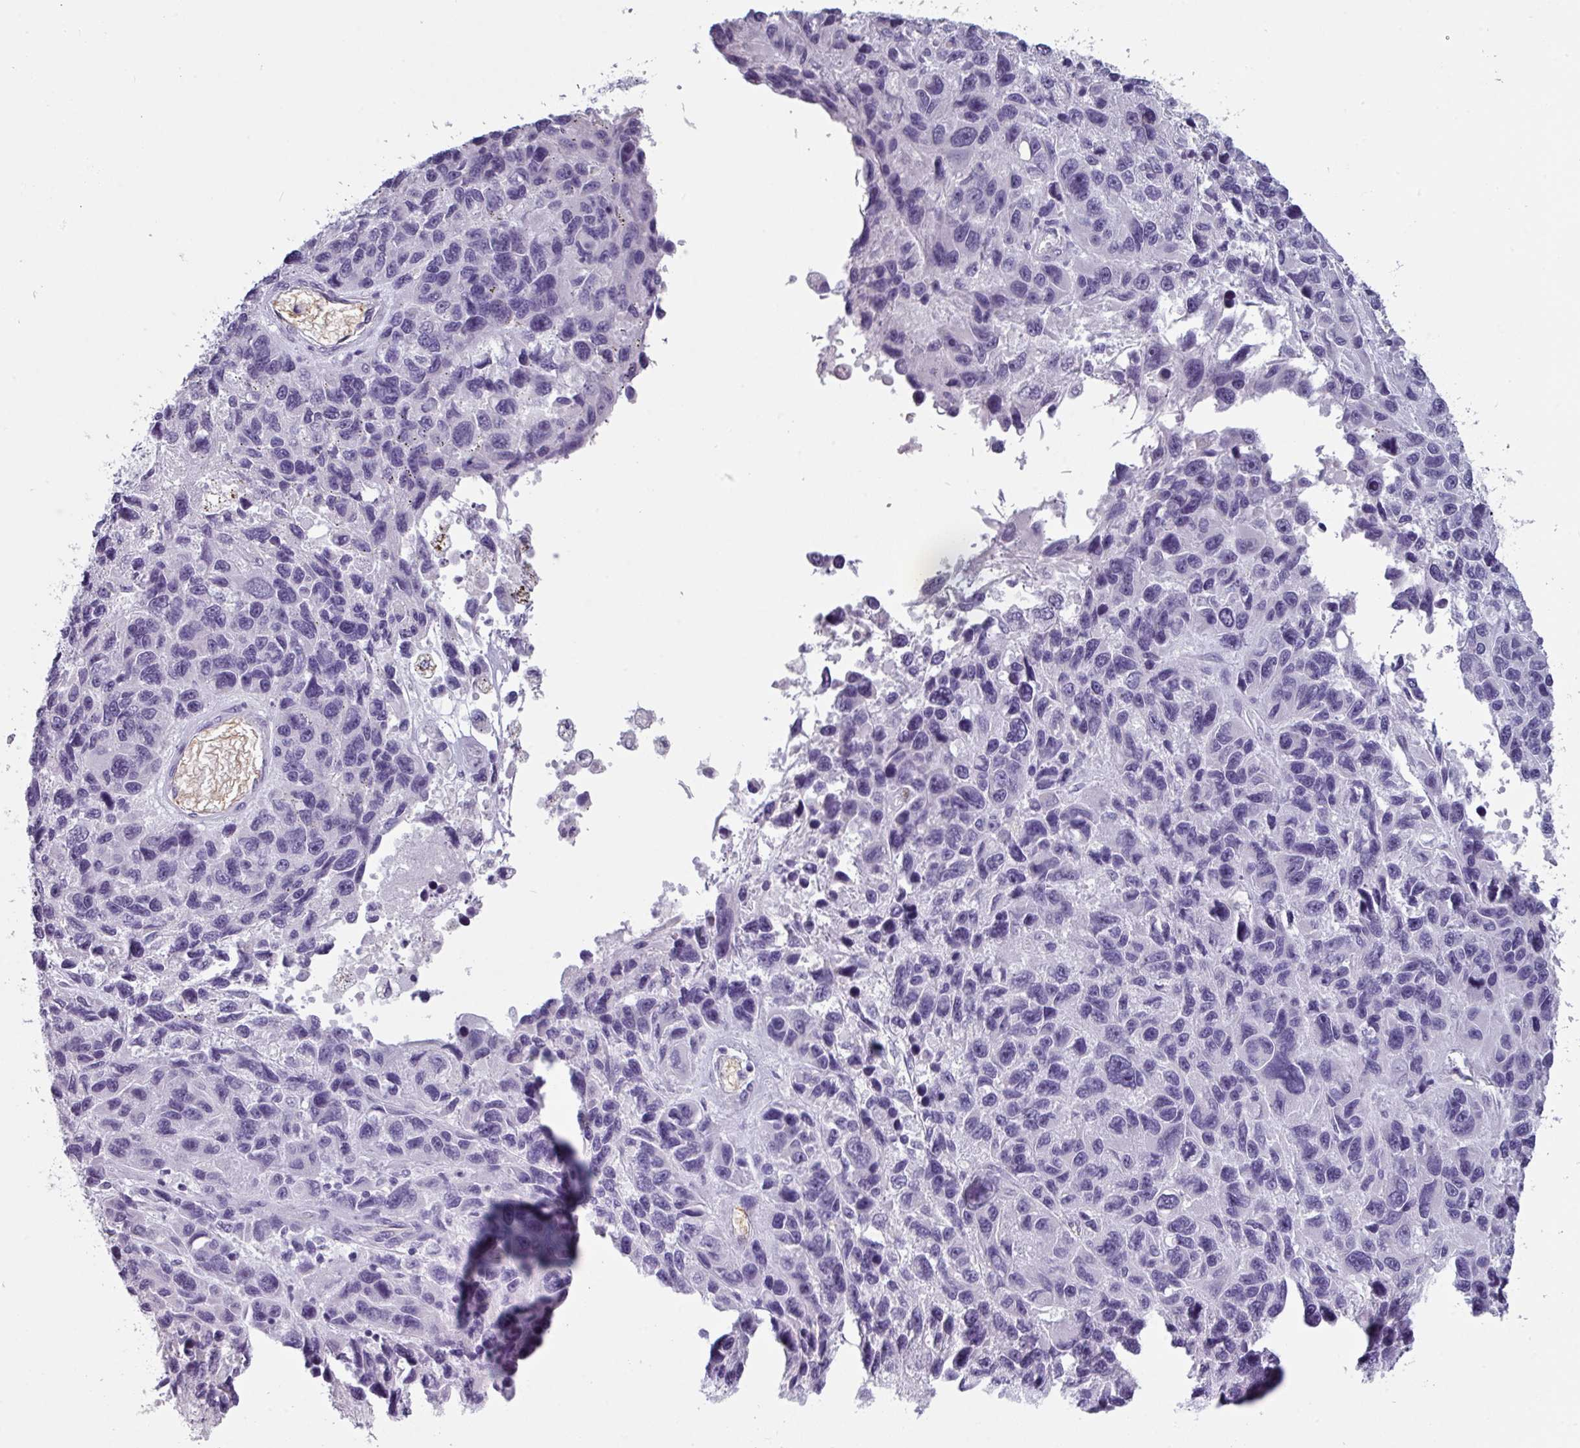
{"staining": {"intensity": "negative", "quantity": "none", "location": "none"}, "tissue": "melanoma", "cell_type": "Tumor cells", "image_type": "cancer", "snomed": [{"axis": "morphology", "description": "Malignant melanoma, NOS"}, {"axis": "topography", "description": "Skin"}], "caption": "A micrograph of human malignant melanoma is negative for staining in tumor cells.", "gene": "AREL1", "patient": {"sex": "male", "age": 53}}